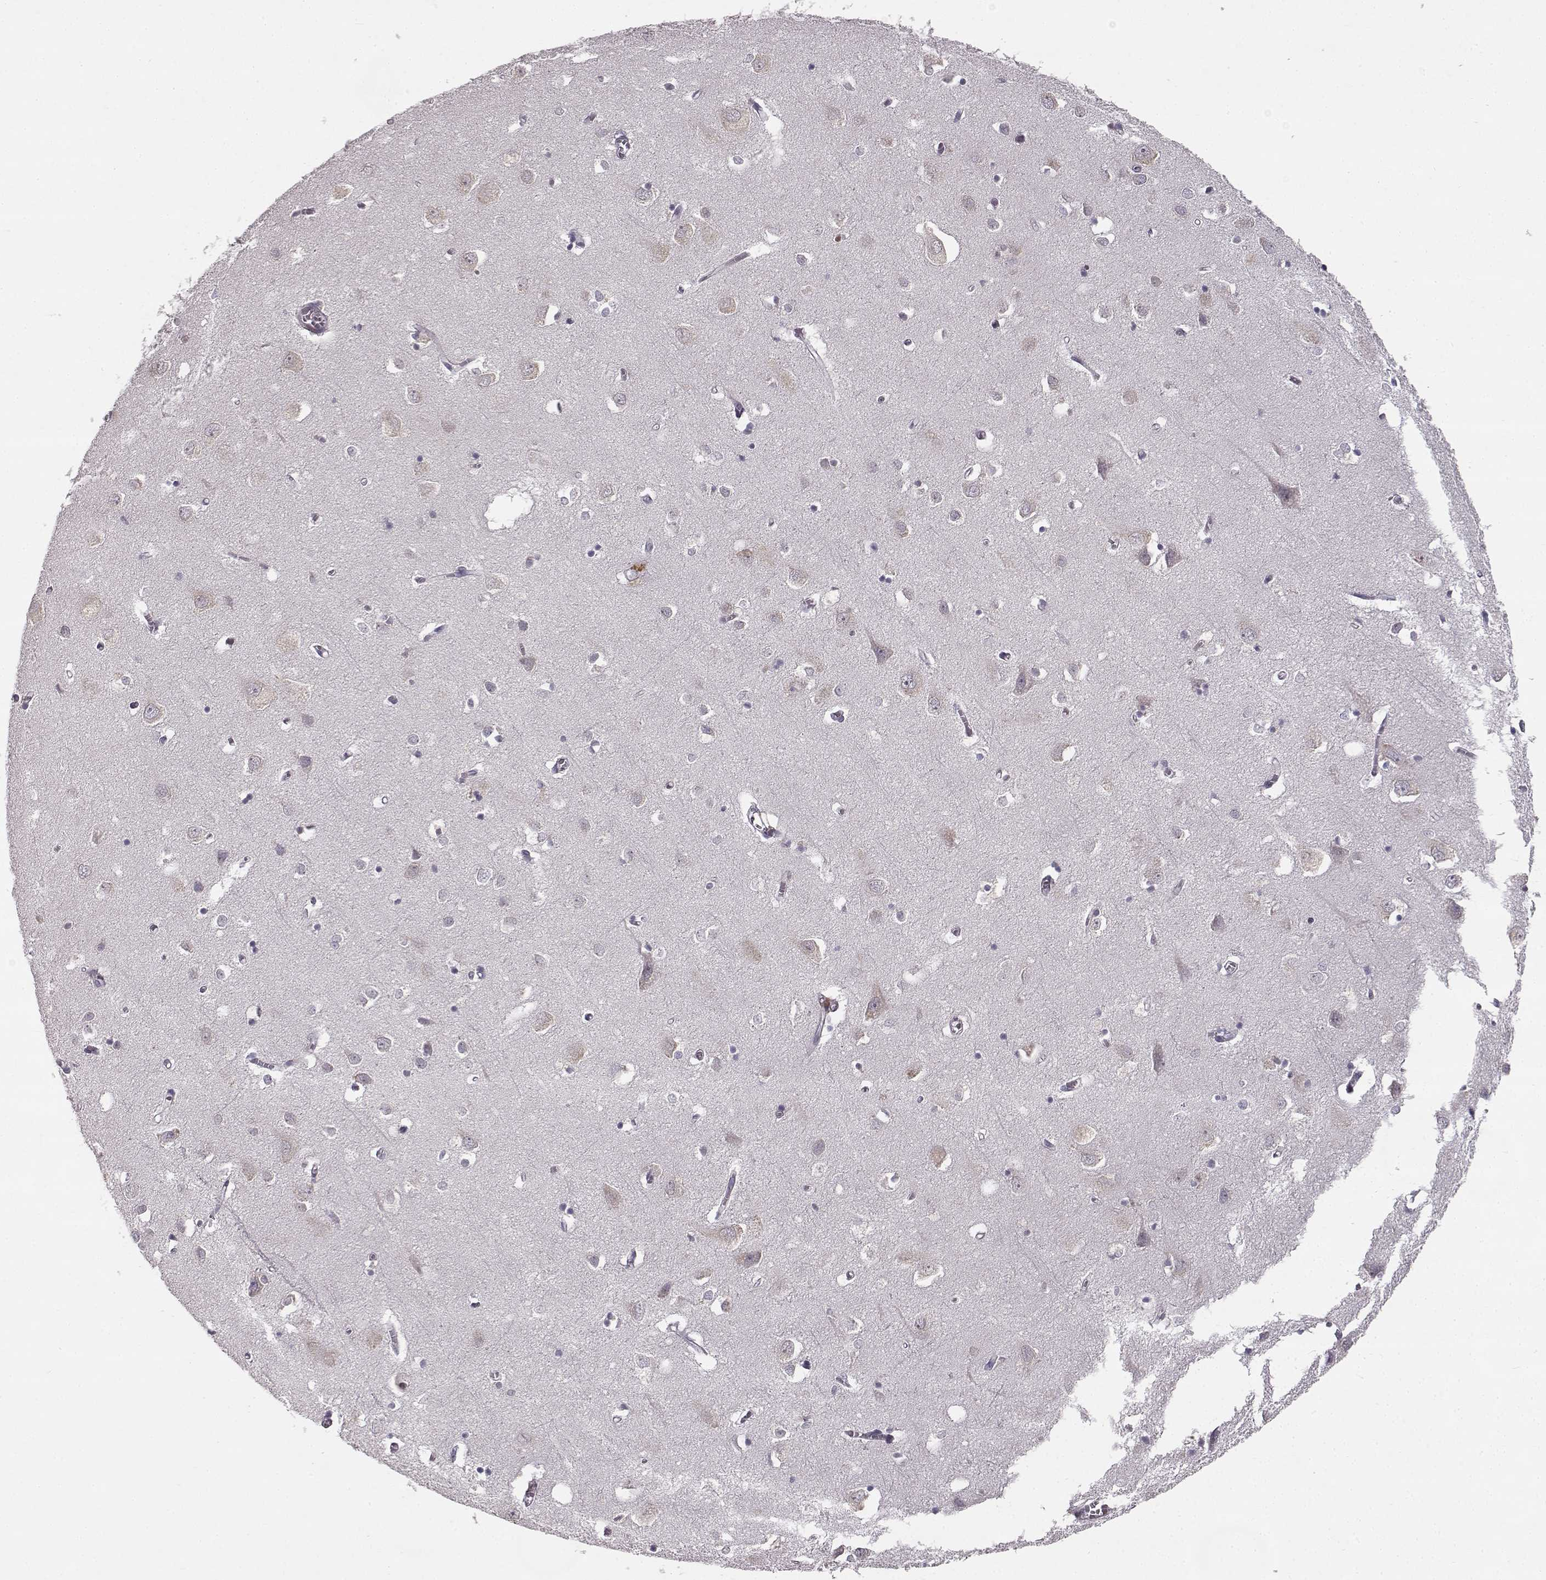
{"staining": {"intensity": "negative", "quantity": "none", "location": "none"}, "tissue": "cerebral cortex", "cell_type": "Endothelial cells", "image_type": "normal", "snomed": [{"axis": "morphology", "description": "Normal tissue, NOS"}, {"axis": "topography", "description": "Cerebral cortex"}], "caption": "This is an immunohistochemistry (IHC) histopathology image of unremarkable human cerebral cortex. There is no expression in endothelial cells.", "gene": "SPAG17", "patient": {"sex": "male", "age": 70}}